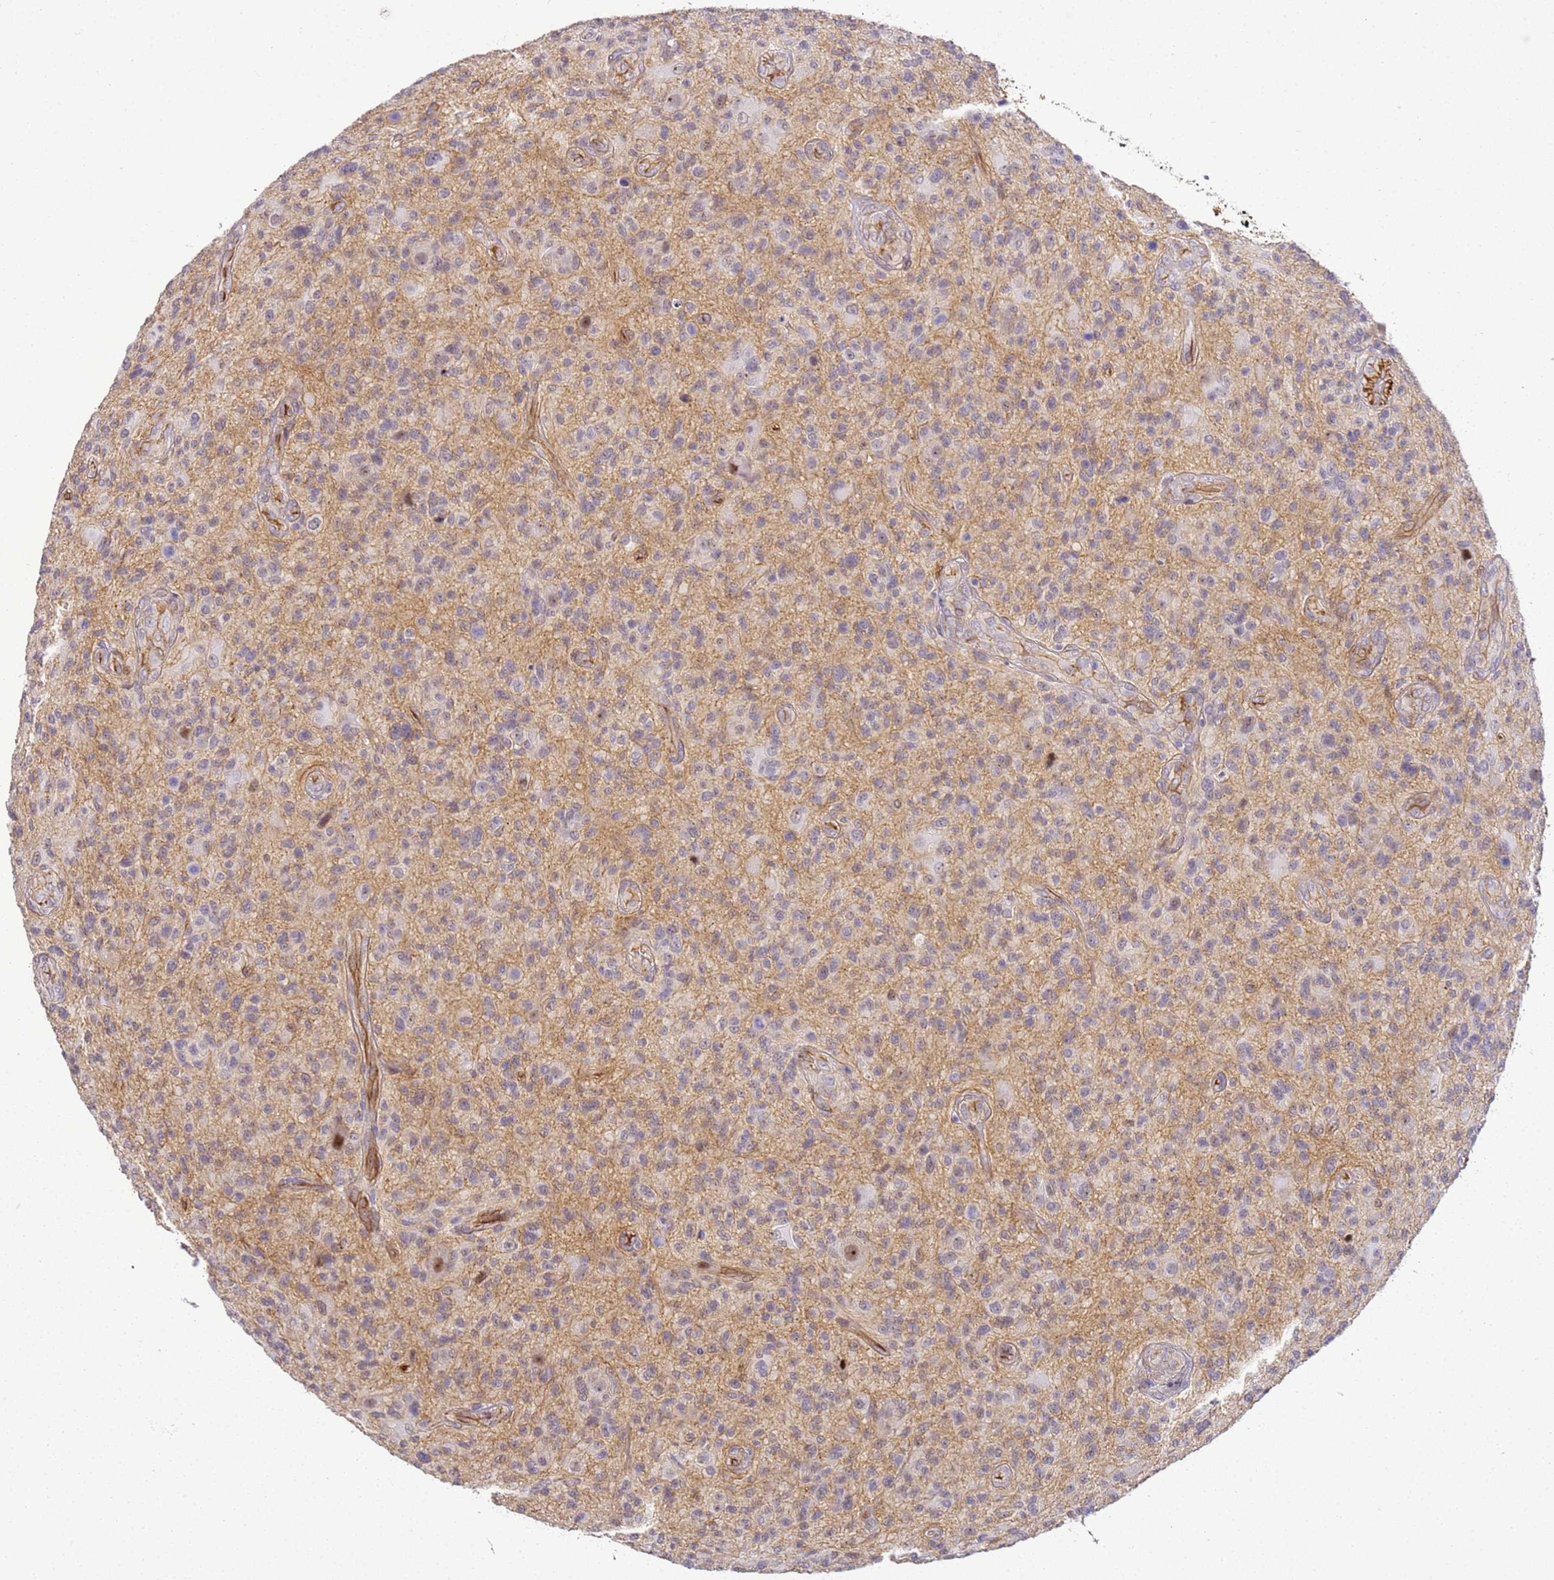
{"staining": {"intensity": "negative", "quantity": "none", "location": "none"}, "tissue": "glioma", "cell_type": "Tumor cells", "image_type": "cancer", "snomed": [{"axis": "morphology", "description": "Glioma, malignant, High grade"}, {"axis": "topography", "description": "Brain"}], "caption": "This is an IHC image of human glioma. There is no expression in tumor cells.", "gene": "GON4L", "patient": {"sex": "male", "age": 47}}